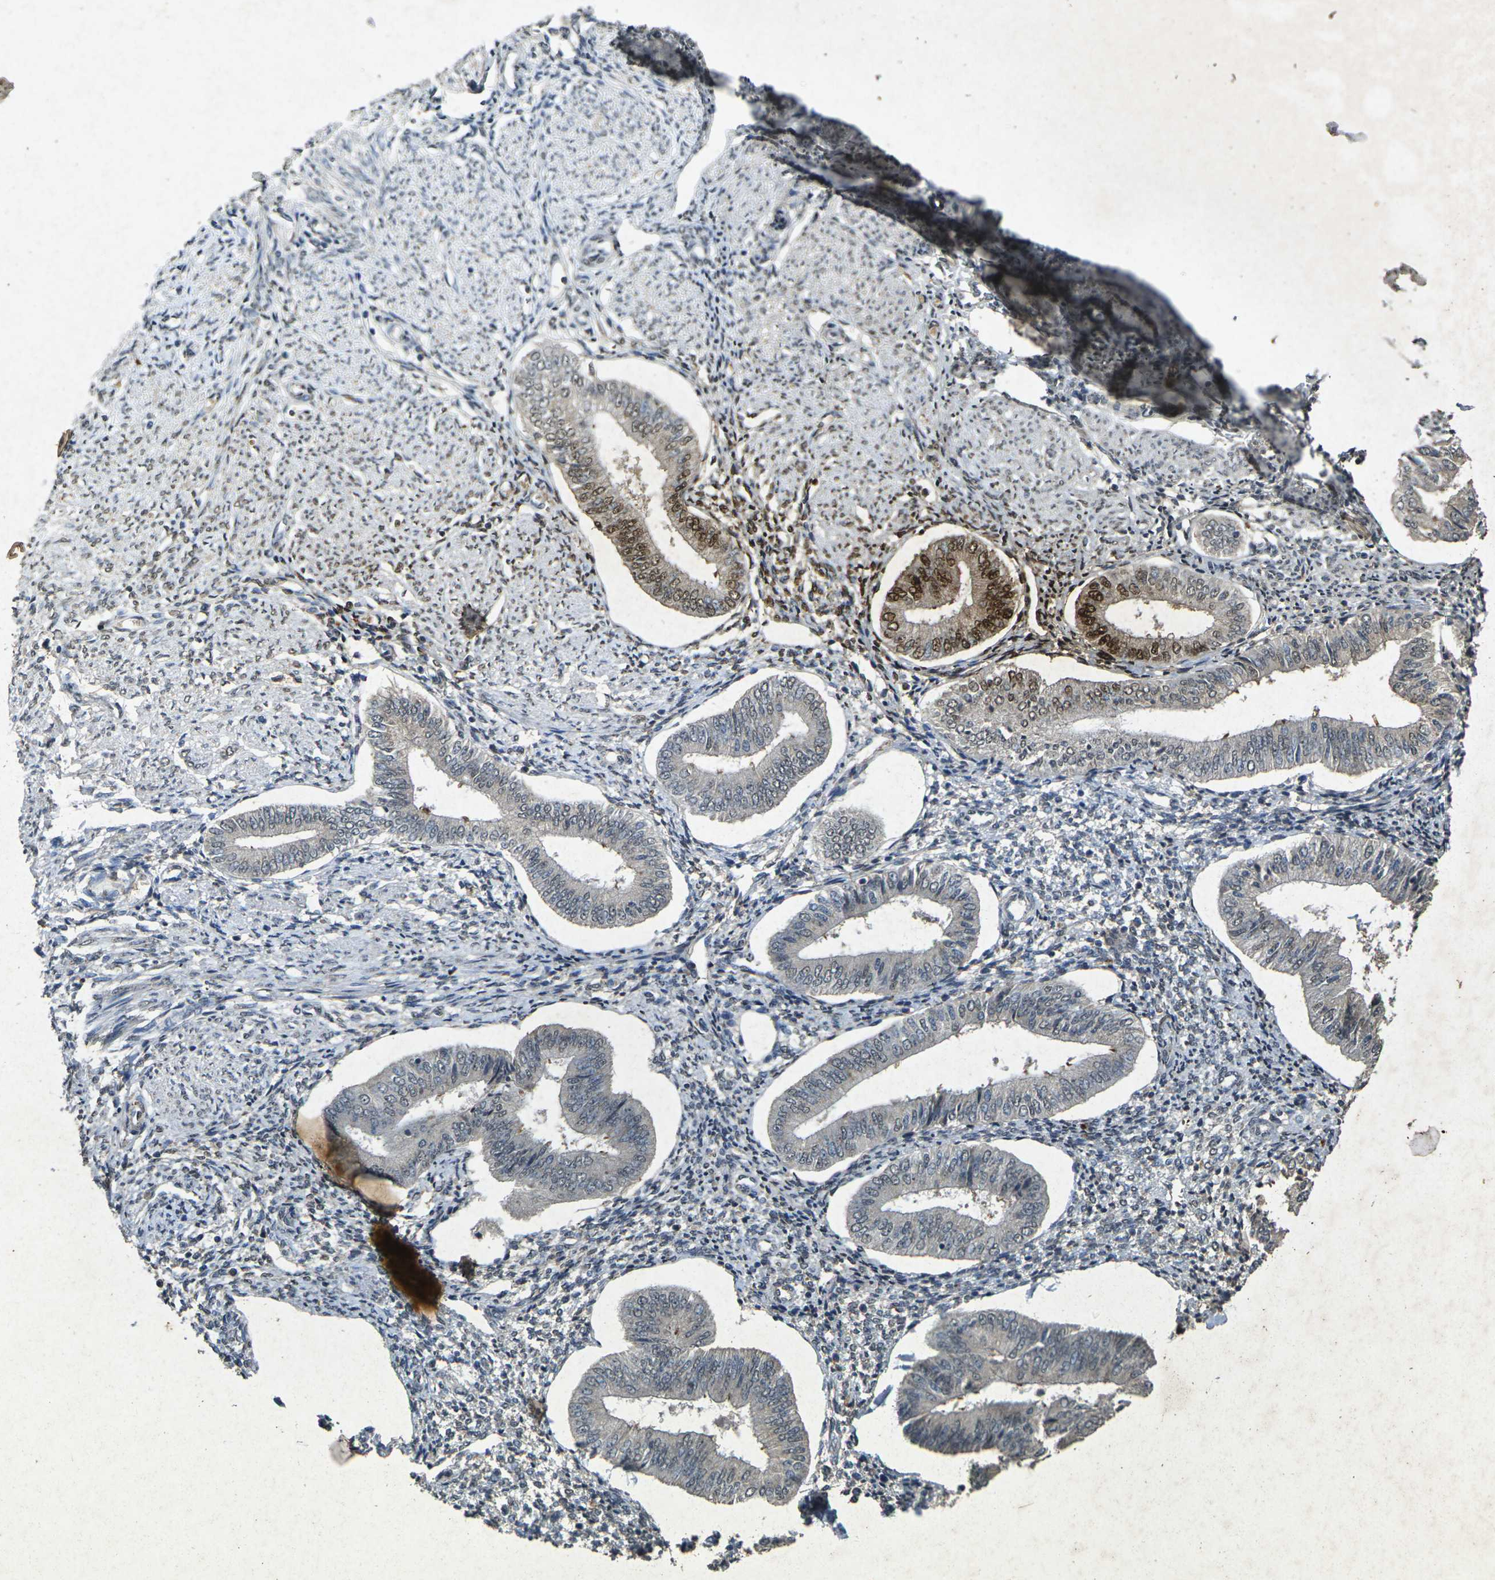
{"staining": {"intensity": "weak", "quantity": "<25%", "location": "cytoplasmic/membranous"}, "tissue": "endometrium", "cell_type": "Cells in endometrial stroma", "image_type": "normal", "snomed": [{"axis": "morphology", "description": "Normal tissue, NOS"}, {"axis": "topography", "description": "Endometrium"}], "caption": "Immunohistochemical staining of benign human endometrium exhibits no significant staining in cells in endometrial stroma. The staining is performed using DAB (3,3'-diaminobenzidine) brown chromogen with nuclei counter-stained in using hematoxylin.", "gene": "RGMA", "patient": {"sex": "female", "age": 50}}